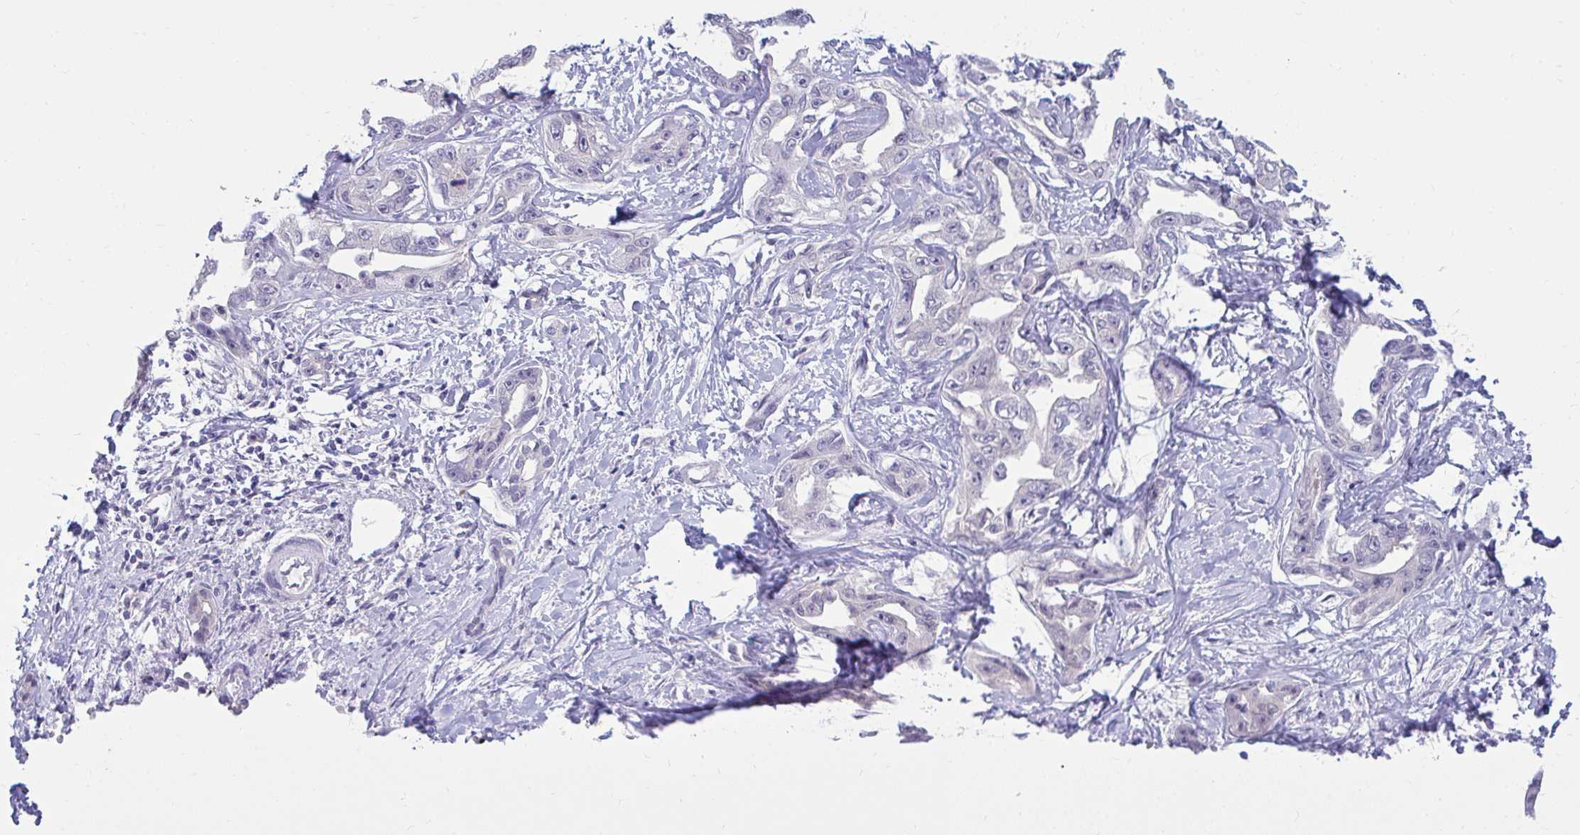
{"staining": {"intensity": "negative", "quantity": "none", "location": "none"}, "tissue": "liver cancer", "cell_type": "Tumor cells", "image_type": "cancer", "snomed": [{"axis": "morphology", "description": "Cholangiocarcinoma"}, {"axis": "topography", "description": "Liver"}], "caption": "IHC of liver cancer (cholangiocarcinoma) exhibits no staining in tumor cells.", "gene": "CSE1L", "patient": {"sex": "male", "age": 59}}